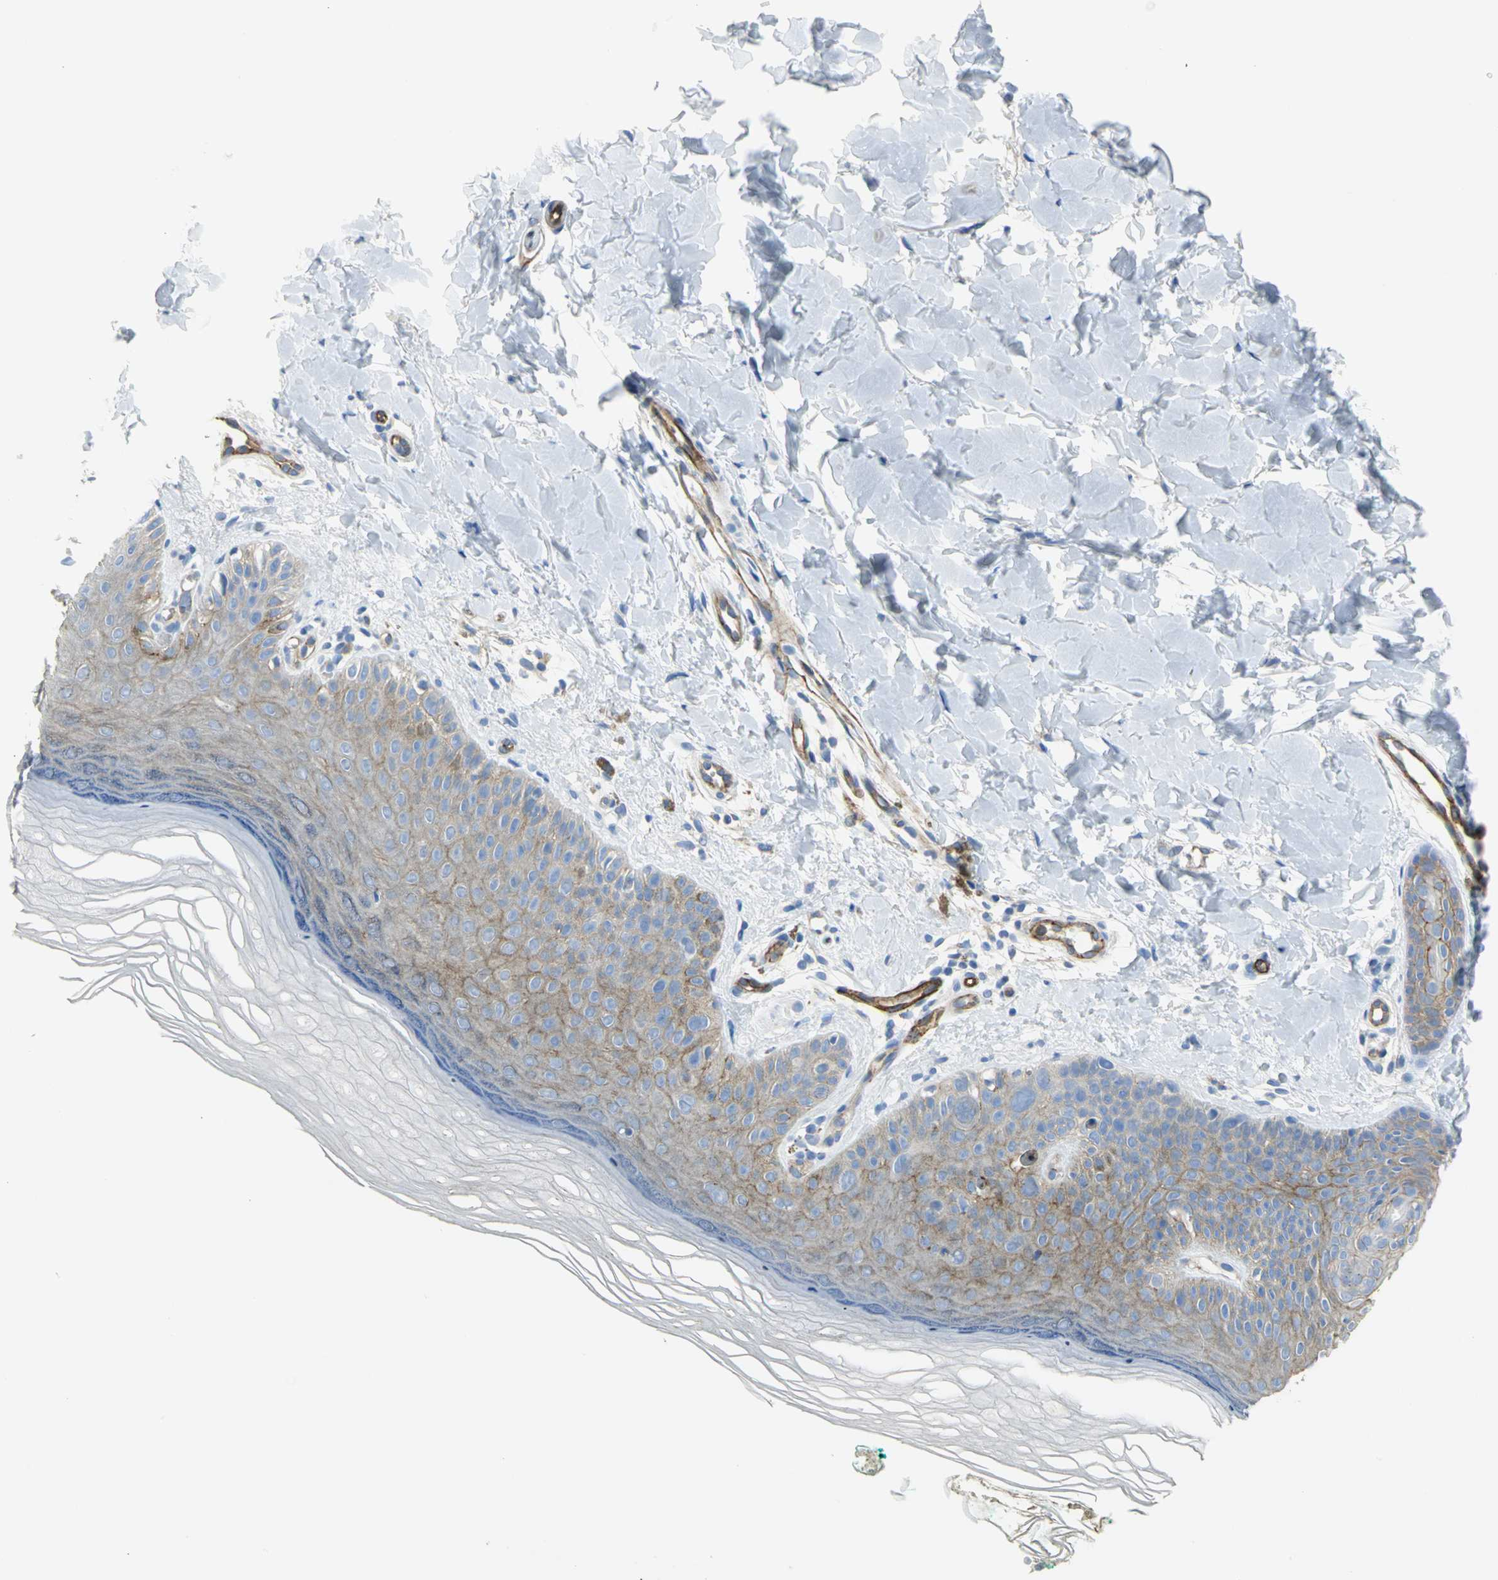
{"staining": {"intensity": "negative", "quantity": "none", "location": "none"}, "tissue": "skin", "cell_type": "Fibroblasts", "image_type": "normal", "snomed": [{"axis": "morphology", "description": "Normal tissue, NOS"}, {"axis": "topography", "description": "Skin"}], "caption": "This is an immunohistochemistry micrograph of benign human skin. There is no staining in fibroblasts.", "gene": "FLNB", "patient": {"sex": "male", "age": 26}}